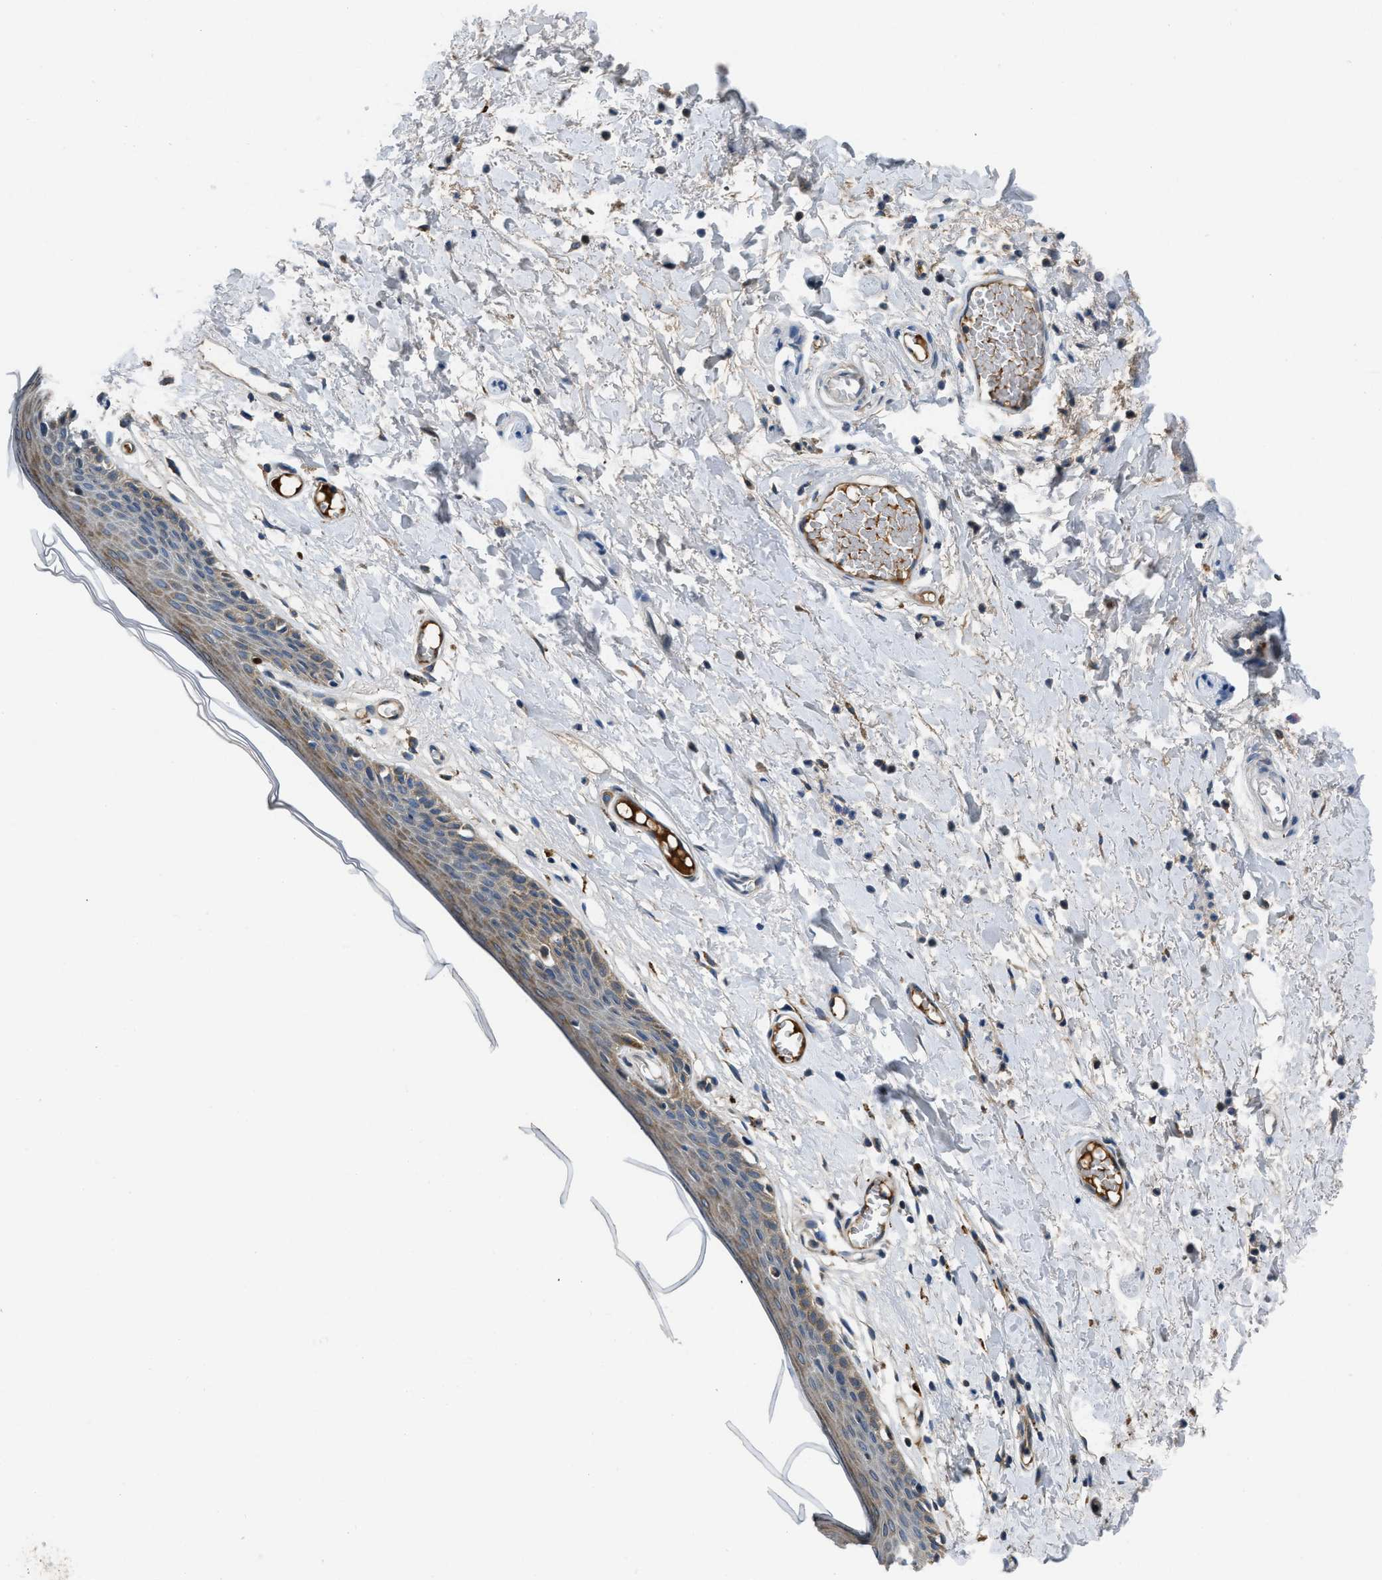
{"staining": {"intensity": "moderate", "quantity": "<25%", "location": "cytoplasmic/membranous"}, "tissue": "skin", "cell_type": "Epidermal cells", "image_type": "normal", "snomed": [{"axis": "morphology", "description": "Normal tissue, NOS"}, {"axis": "topography", "description": "Vulva"}], "caption": "Moderate cytoplasmic/membranous protein expression is seen in approximately <25% of epidermal cells in skin. Immunohistochemistry (ihc) stains the protein of interest in brown and the nuclei are stained blue.", "gene": "GGCX", "patient": {"sex": "female", "age": 54}}